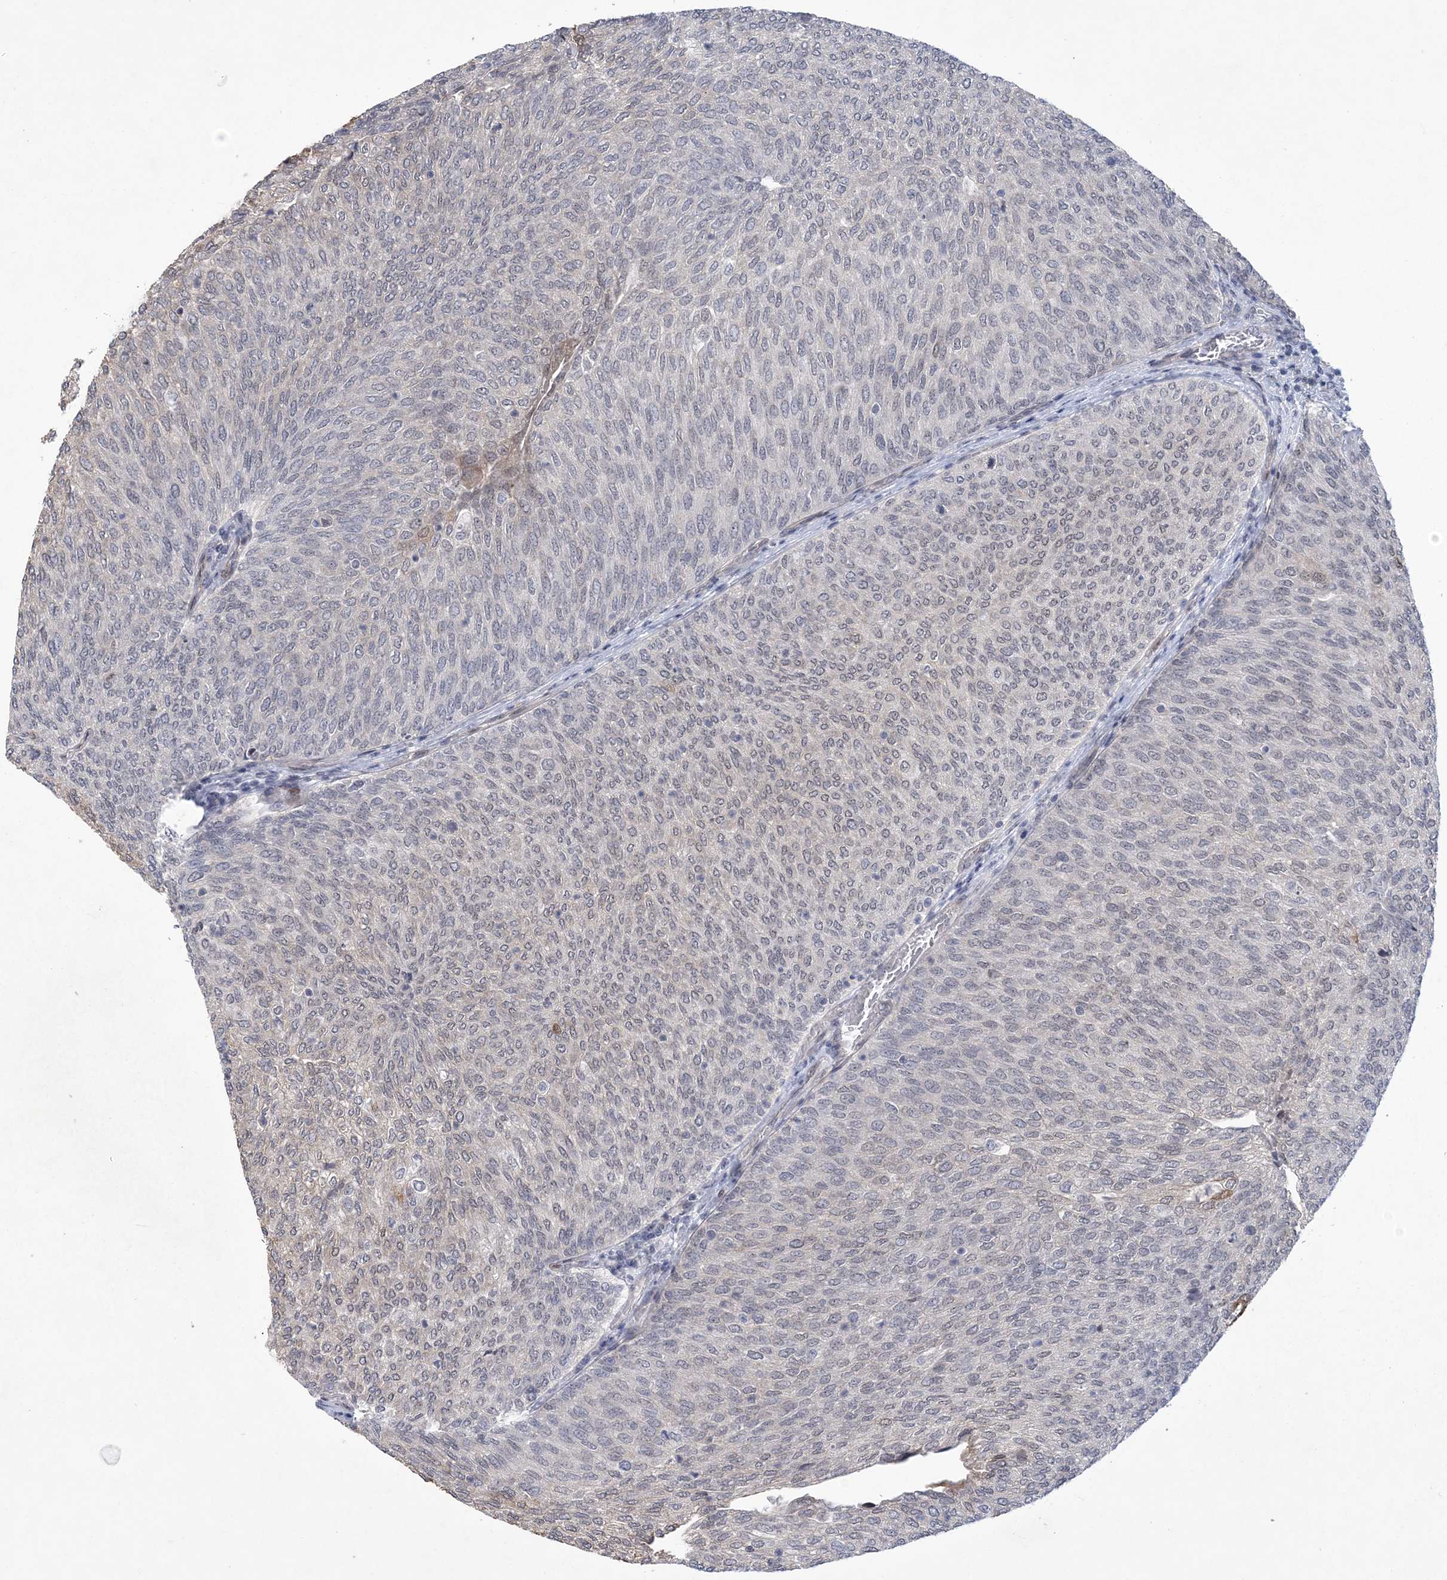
{"staining": {"intensity": "weak", "quantity": "<25%", "location": "nuclear"}, "tissue": "urothelial cancer", "cell_type": "Tumor cells", "image_type": "cancer", "snomed": [{"axis": "morphology", "description": "Urothelial carcinoma, Low grade"}, {"axis": "topography", "description": "Urinary bladder"}], "caption": "The immunohistochemistry (IHC) histopathology image has no significant positivity in tumor cells of urothelial carcinoma (low-grade) tissue.", "gene": "HOMEZ", "patient": {"sex": "female", "age": 79}}